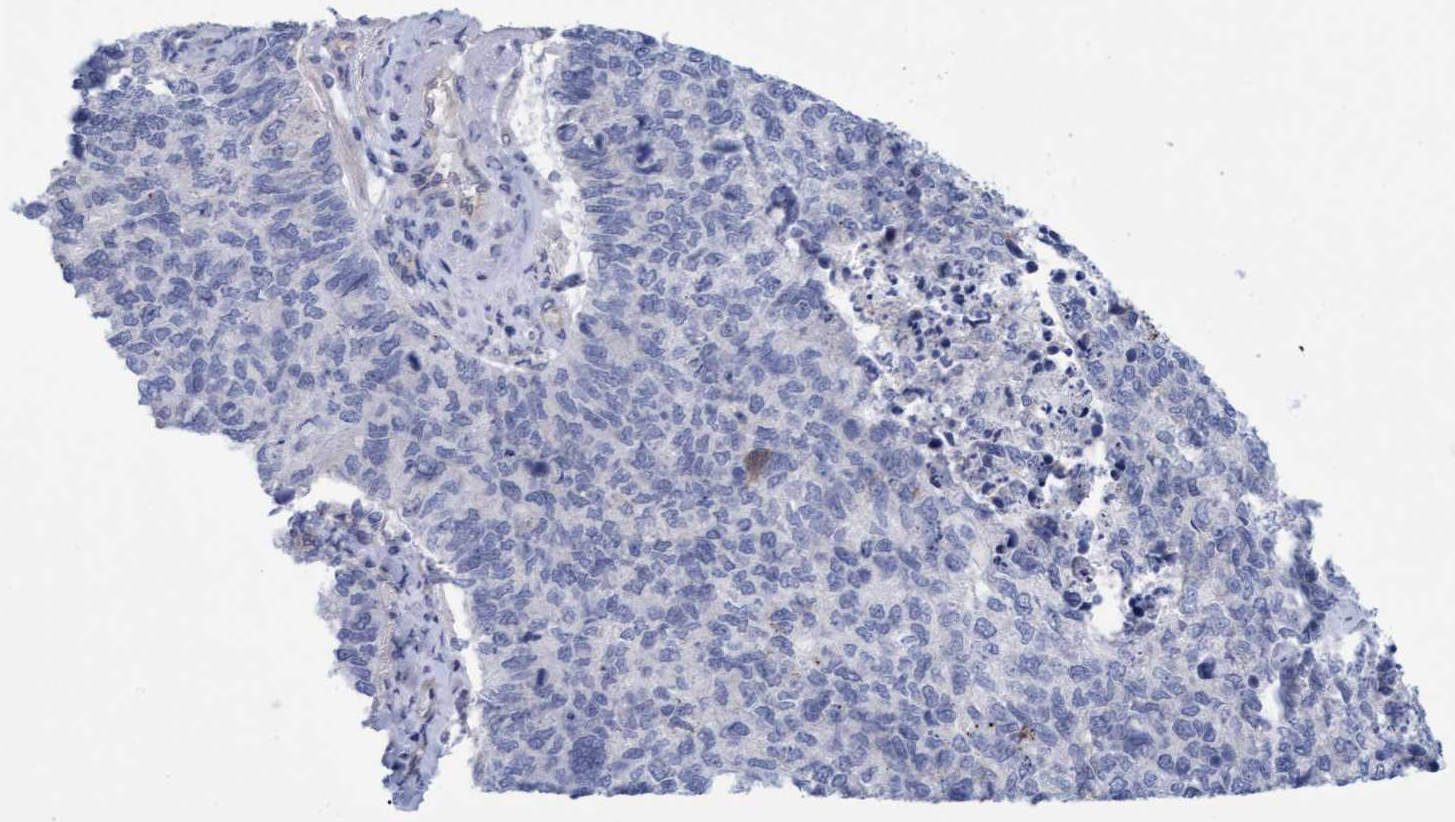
{"staining": {"intensity": "negative", "quantity": "none", "location": "none"}, "tissue": "cervical cancer", "cell_type": "Tumor cells", "image_type": "cancer", "snomed": [{"axis": "morphology", "description": "Squamous cell carcinoma, NOS"}, {"axis": "topography", "description": "Cervix"}], "caption": "Immunohistochemistry image of human cervical cancer (squamous cell carcinoma) stained for a protein (brown), which exhibits no expression in tumor cells. (Brightfield microscopy of DAB IHC at high magnification).", "gene": "STXBP1", "patient": {"sex": "female", "age": 63}}